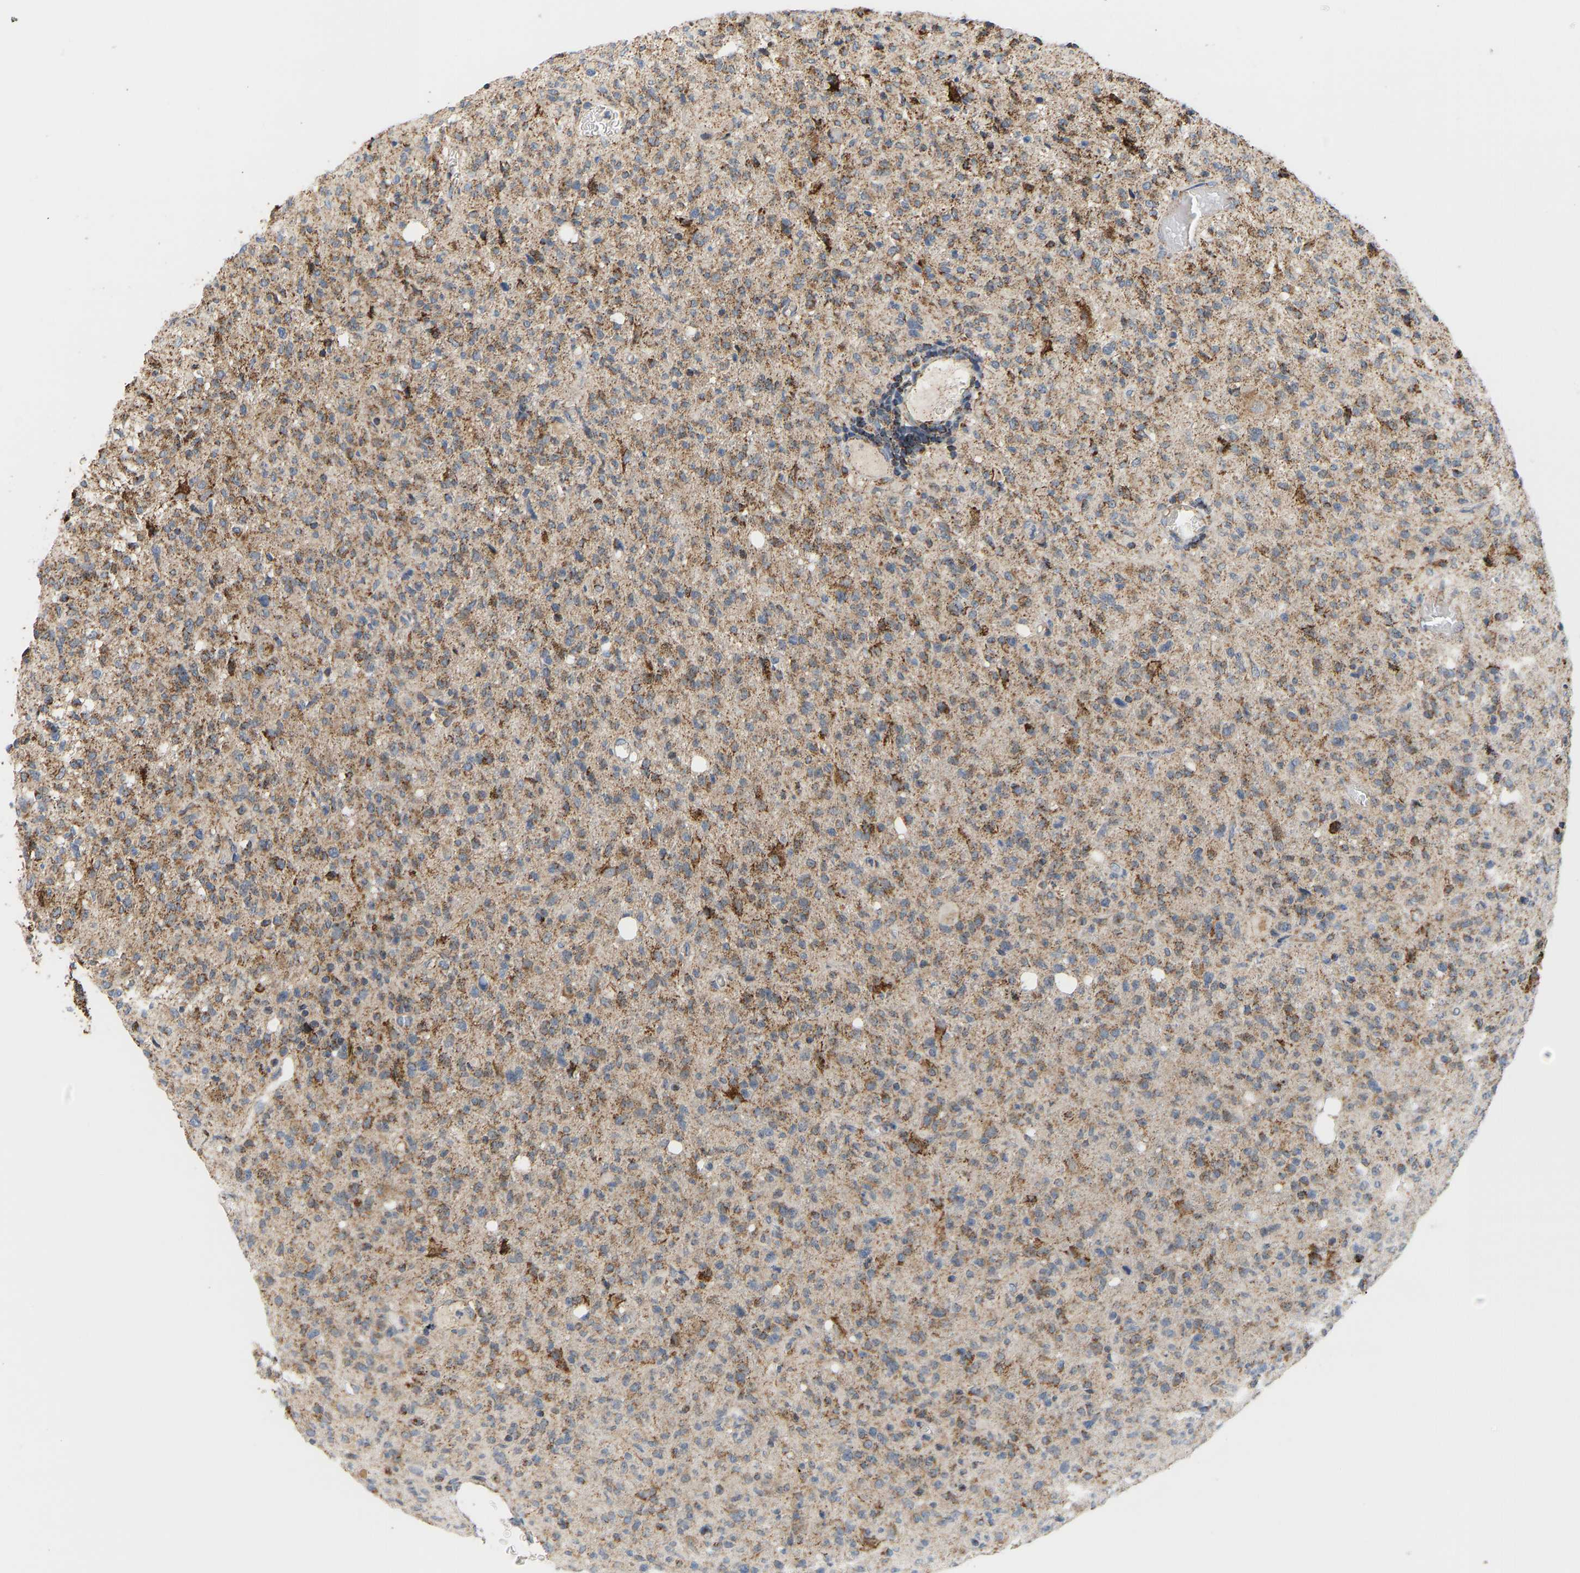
{"staining": {"intensity": "moderate", "quantity": ">75%", "location": "cytoplasmic/membranous"}, "tissue": "glioma", "cell_type": "Tumor cells", "image_type": "cancer", "snomed": [{"axis": "morphology", "description": "Glioma, malignant, High grade"}, {"axis": "topography", "description": "Brain"}], "caption": "Immunohistochemical staining of malignant high-grade glioma exhibits medium levels of moderate cytoplasmic/membranous staining in about >75% of tumor cells. Nuclei are stained in blue.", "gene": "GPSM2", "patient": {"sex": "female", "age": 57}}